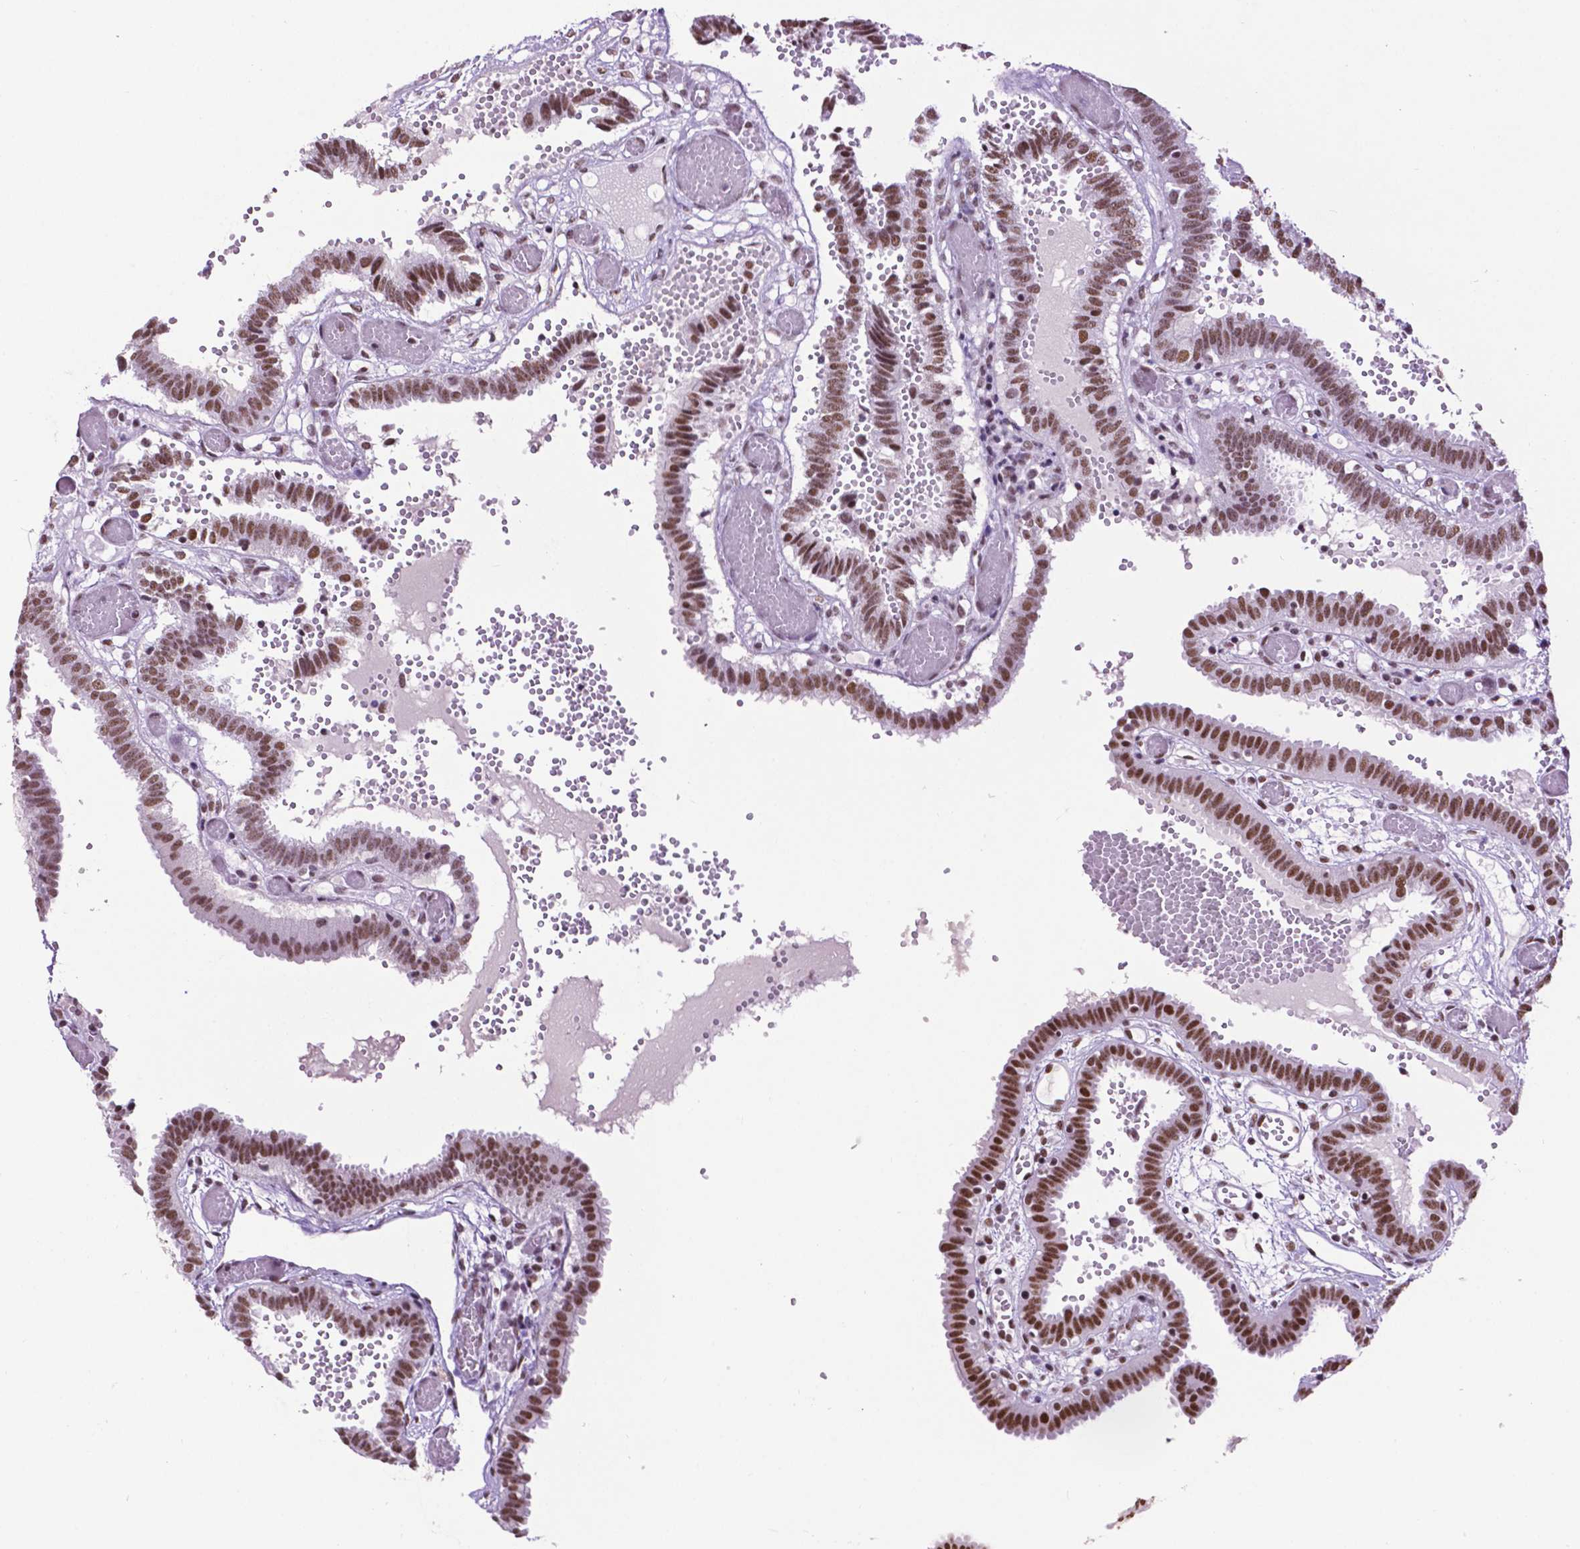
{"staining": {"intensity": "strong", "quantity": ">75%", "location": "nuclear"}, "tissue": "fallopian tube", "cell_type": "Glandular cells", "image_type": "normal", "snomed": [{"axis": "morphology", "description": "Normal tissue, NOS"}, {"axis": "topography", "description": "Fallopian tube"}], "caption": "Fallopian tube stained for a protein reveals strong nuclear positivity in glandular cells. The protein of interest is shown in brown color, while the nuclei are stained blue.", "gene": "CCAR2", "patient": {"sex": "female", "age": 37}}